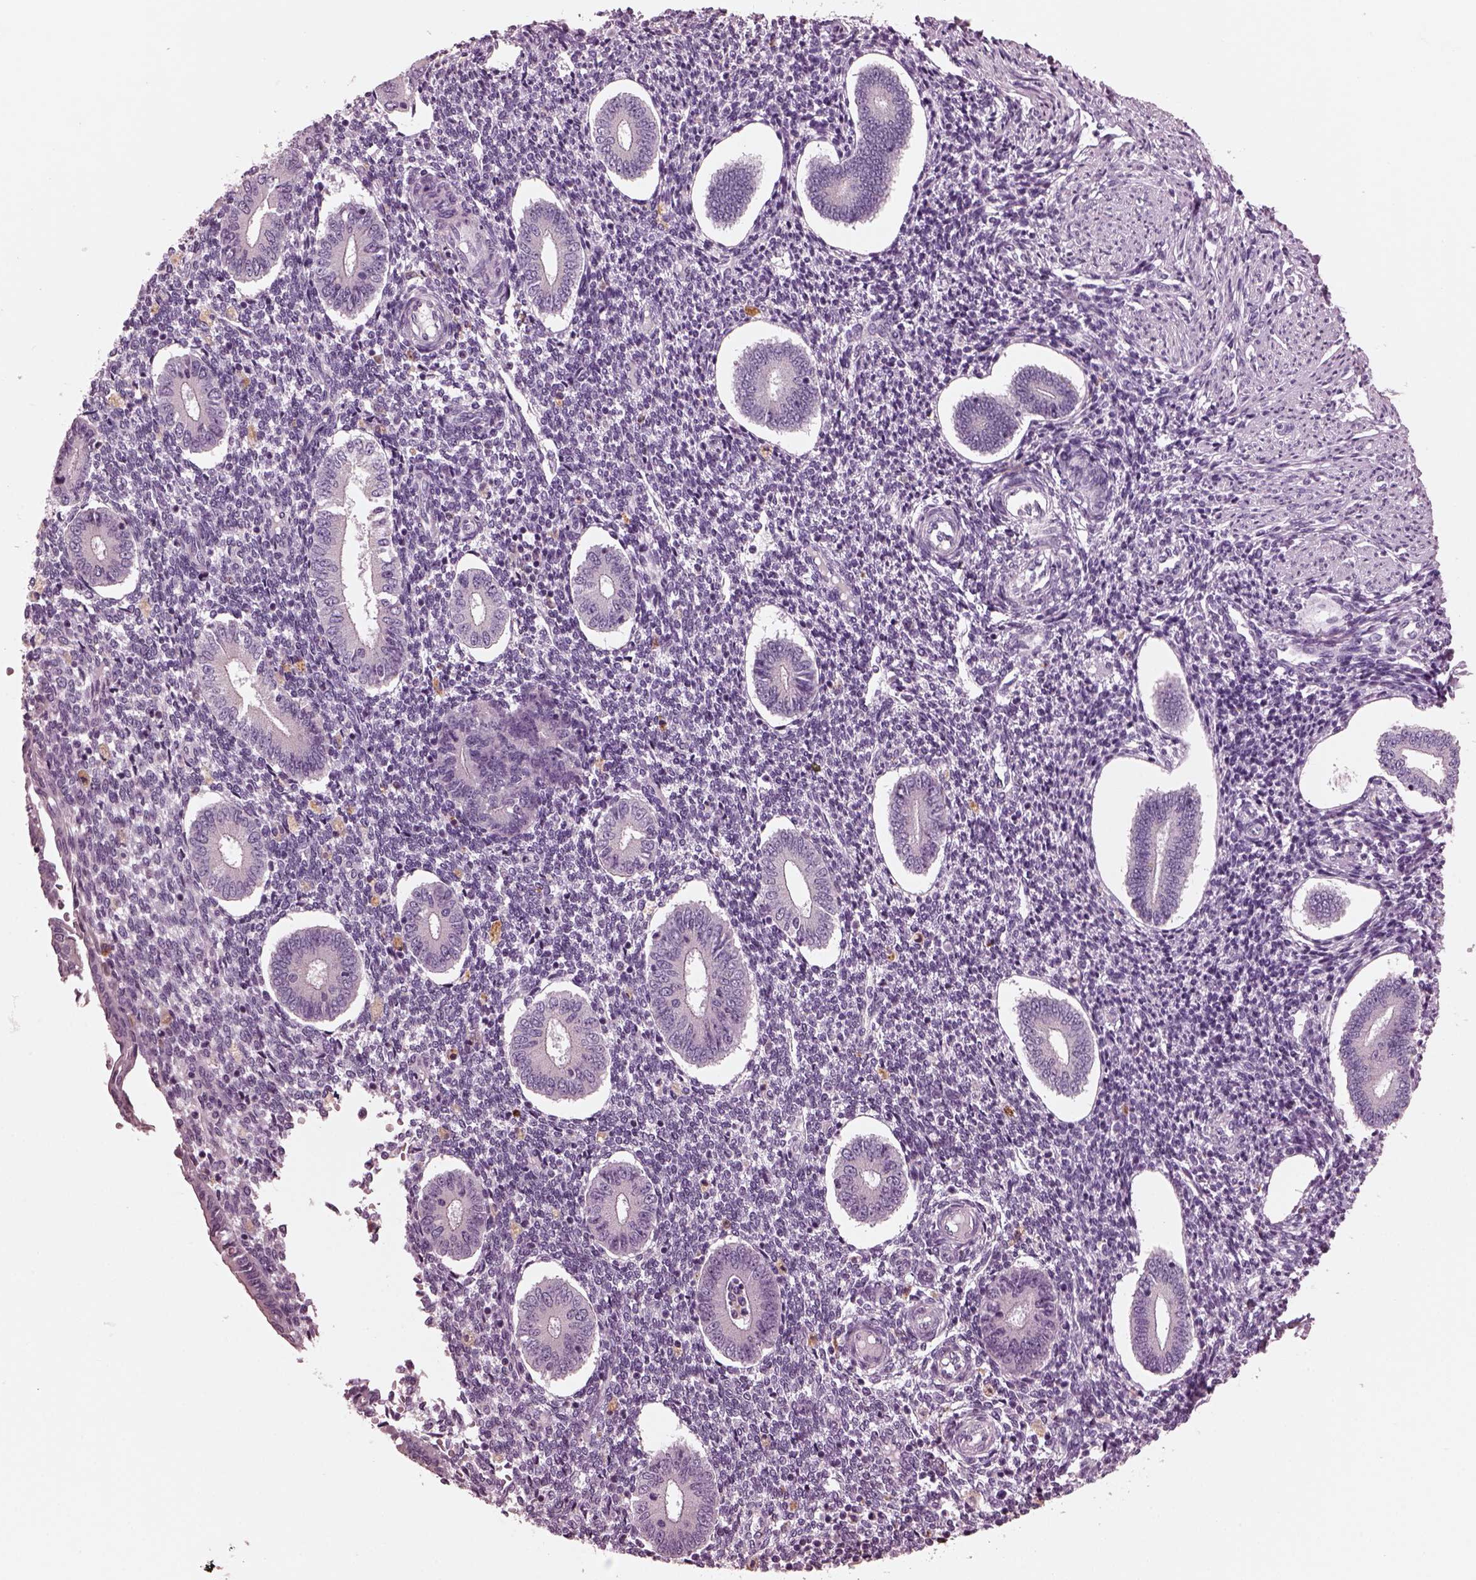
{"staining": {"intensity": "negative", "quantity": "none", "location": "none"}, "tissue": "endometrium", "cell_type": "Cells in endometrial stroma", "image_type": "normal", "snomed": [{"axis": "morphology", "description": "Normal tissue, NOS"}, {"axis": "topography", "description": "Endometrium"}], "caption": "This is an immunohistochemistry (IHC) photomicrograph of benign human endometrium. There is no staining in cells in endometrial stroma.", "gene": "SLAMF8", "patient": {"sex": "female", "age": 40}}